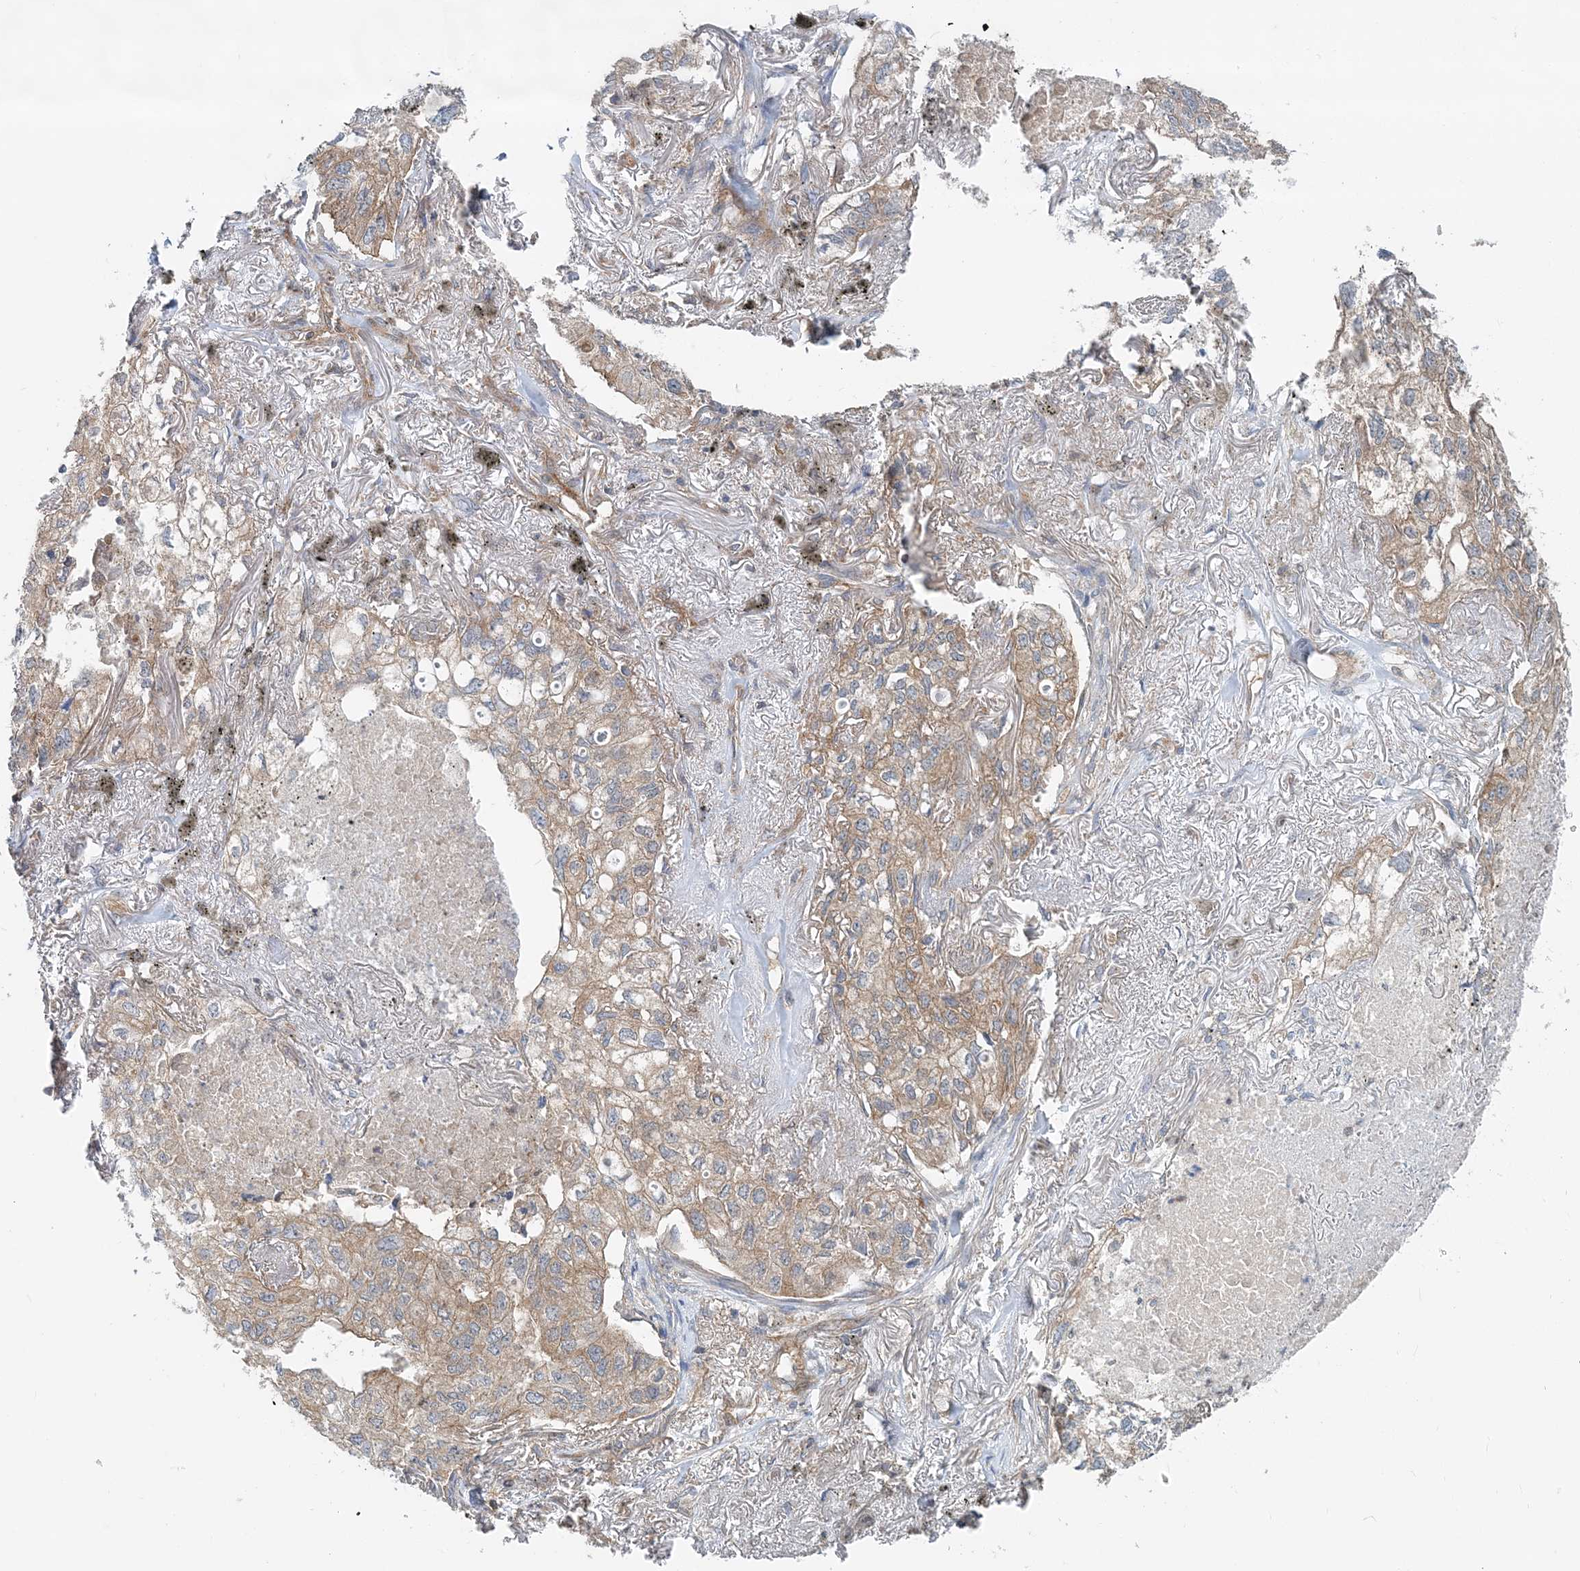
{"staining": {"intensity": "weak", "quantity": ">75%", "location": "cytoplasmic/membranous"}, "tissue": "lung cancer", "cell_type": "Tumor cells", "image_type": "cancer", "snomed": [{"axis": "morphology", "description": "Adenocarcinoma, NOS"}, {"axis": "topography", "description": "Lung"}], "caption": "Lung cancer (adenocarcinoma) stained with a protein marker reveals weak staining in tumor cells.", "gene": "MOB4", "patient": {"sex": "male", "age": 65}}